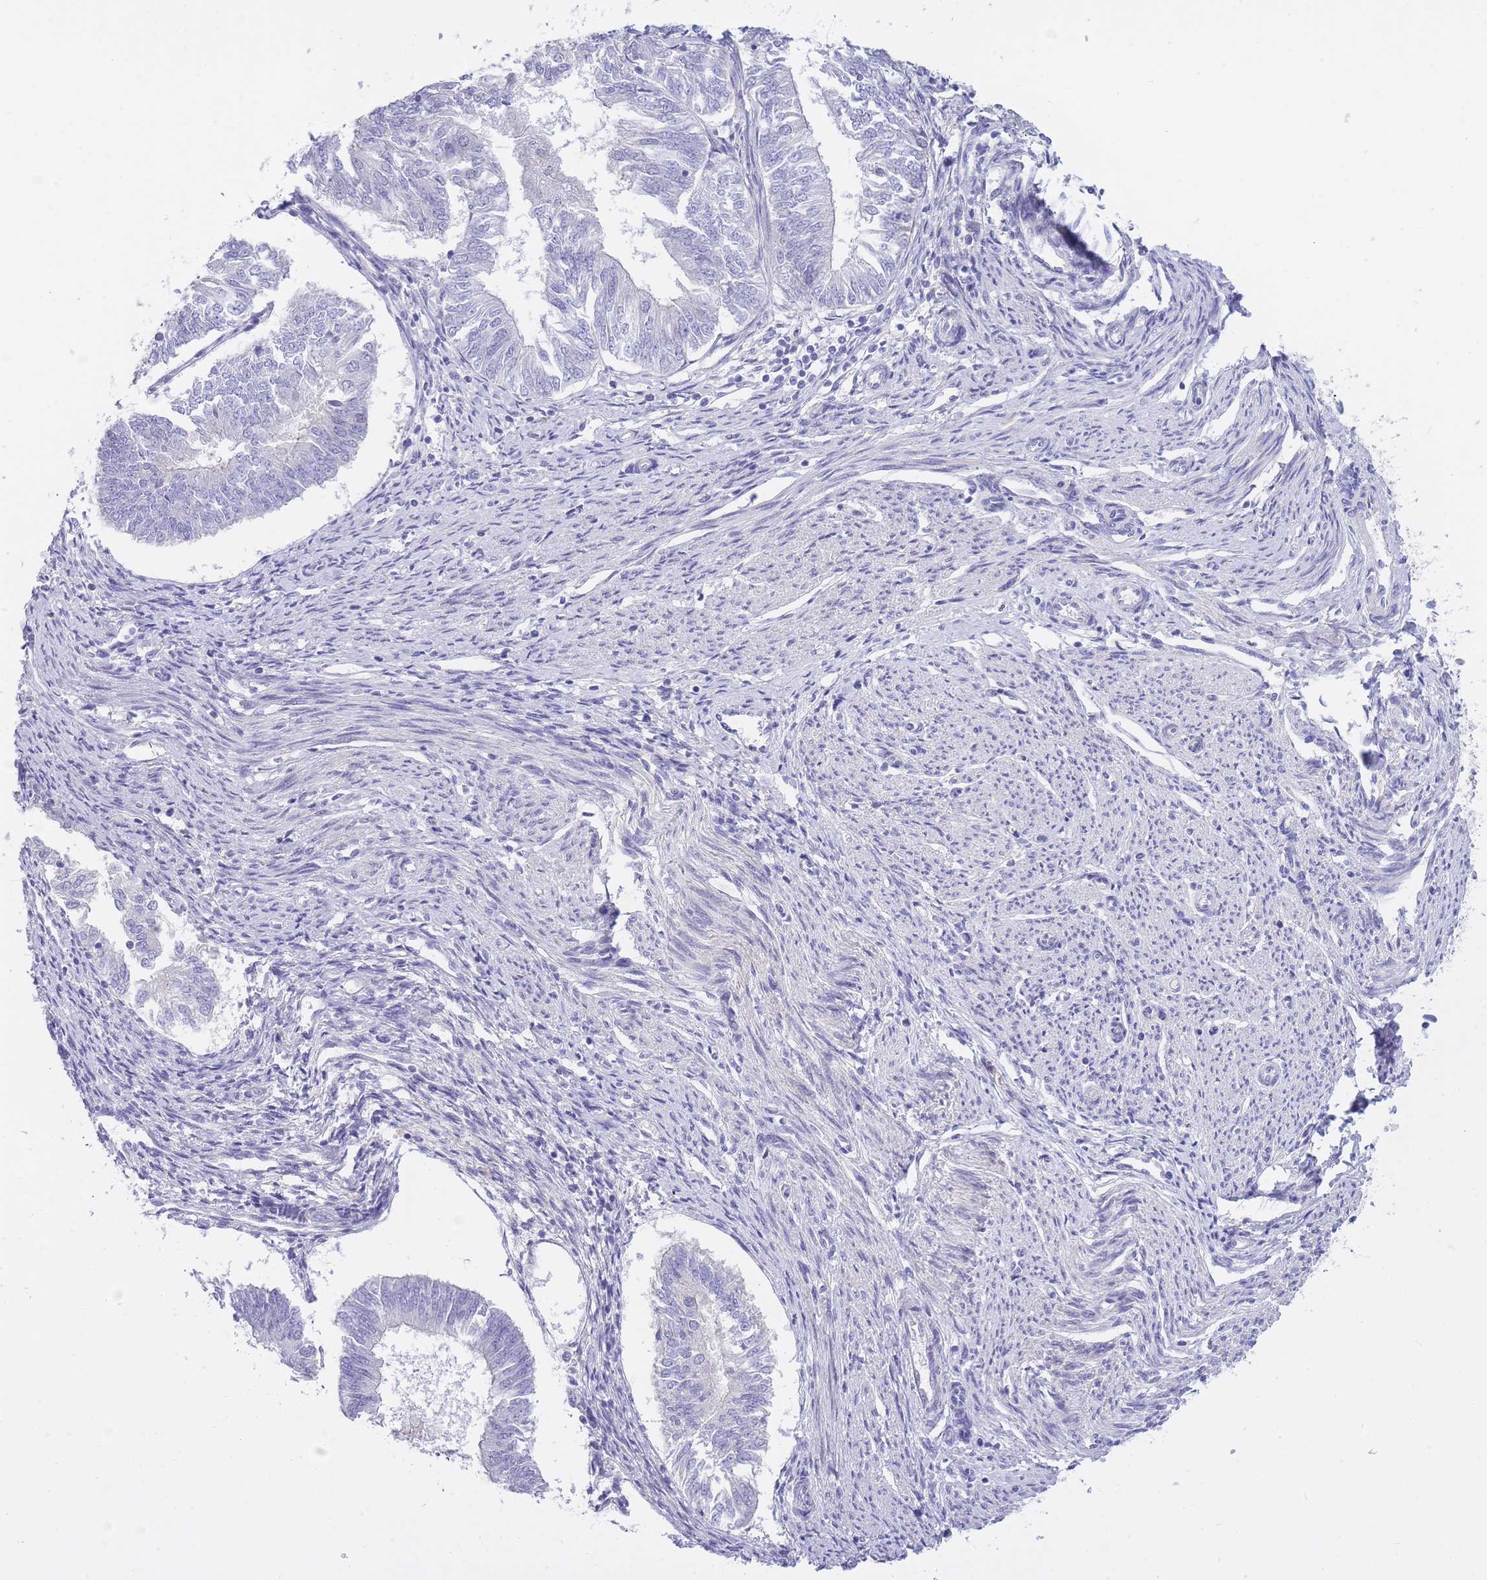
{"staining": {"intensity": "negative", "quantity": "none", "location": "none"}, "tissue": "endometrial cancer", "cell_type": "Tumor cells", "image_type": "cancer", "snomed": [{"axis": "morphology", "description": "Adenocarcinoma, NOS"}, {"axis": "topography", "description": "Endometrium"}], "caption": "Immunohistochemical staining of human endometrial cancer (adenocarcinoma) displays no significant positivity in tumor cells. The staining is performed using DAB (3,3'-diaminobenzidine) brown chromogen with nuclei counter-stained in using hematoxylin.", "gene": "PRR23B", "patient": {"sex": "female", "age": 58}}